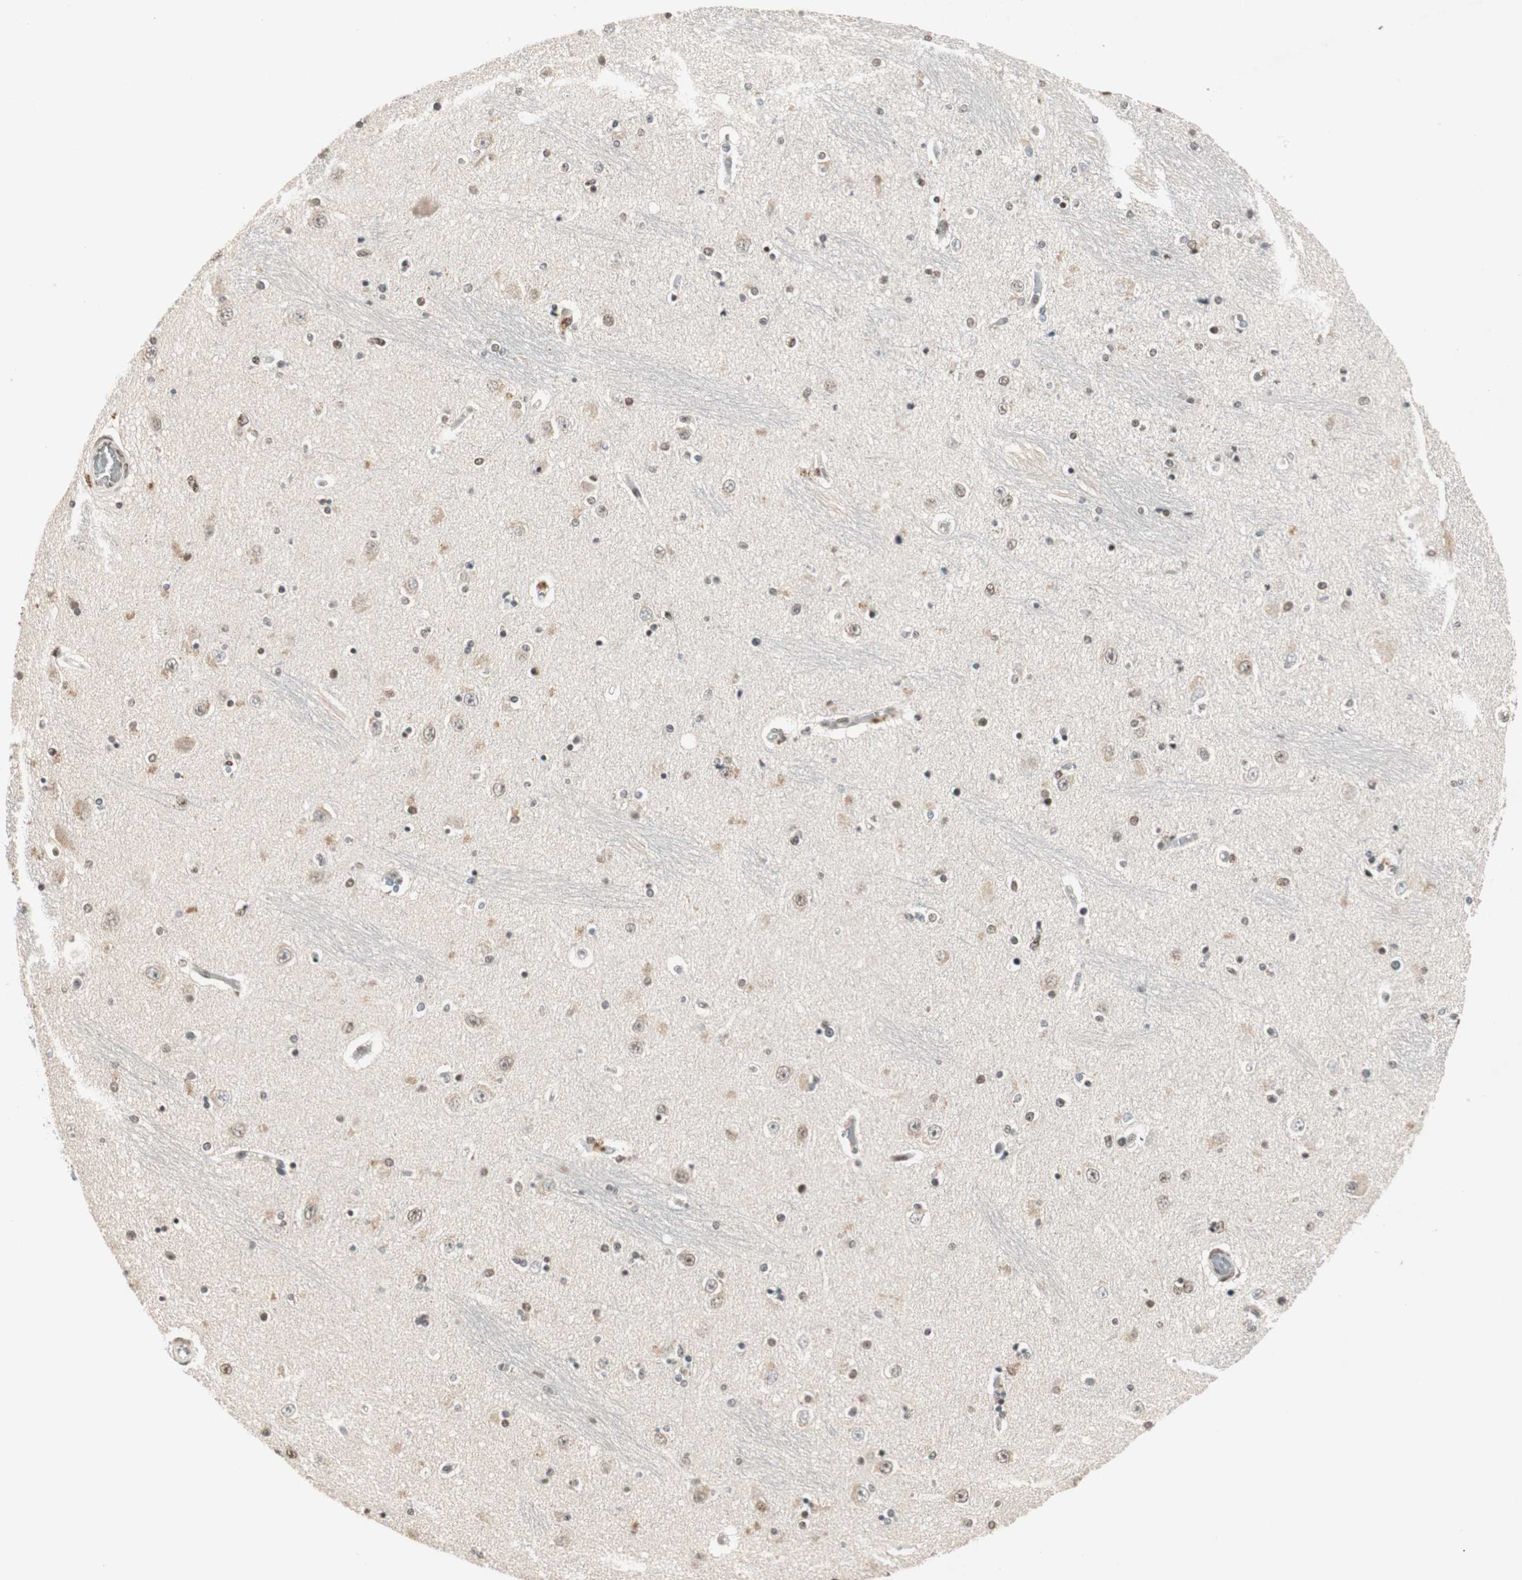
{"staining": {"intensity": "moderate", "quantity": "25%-75%", "location": "cytoplasmic/membranous,nuclear"}, "tissue": "hippocampus", "cell_type": "Glial cells", "image_type": "normal", "snomed": [{"axis": "morphology", "description": "Normal tissue, NOS"}, {"axis": "topography", "description": "Hippocampus"}], "caption": "Immunohistochemistry (IHC) of unremarkable hippocampus displays medium levels of moderate cytoplasmic/membranous,nuclear positivity in approximately 25%-75% of glial cells. (Brightfield microscopy of DAB IHC at high magnification).", "gene": "MDC1", "patient": {"sex": "female", "age": 54}}